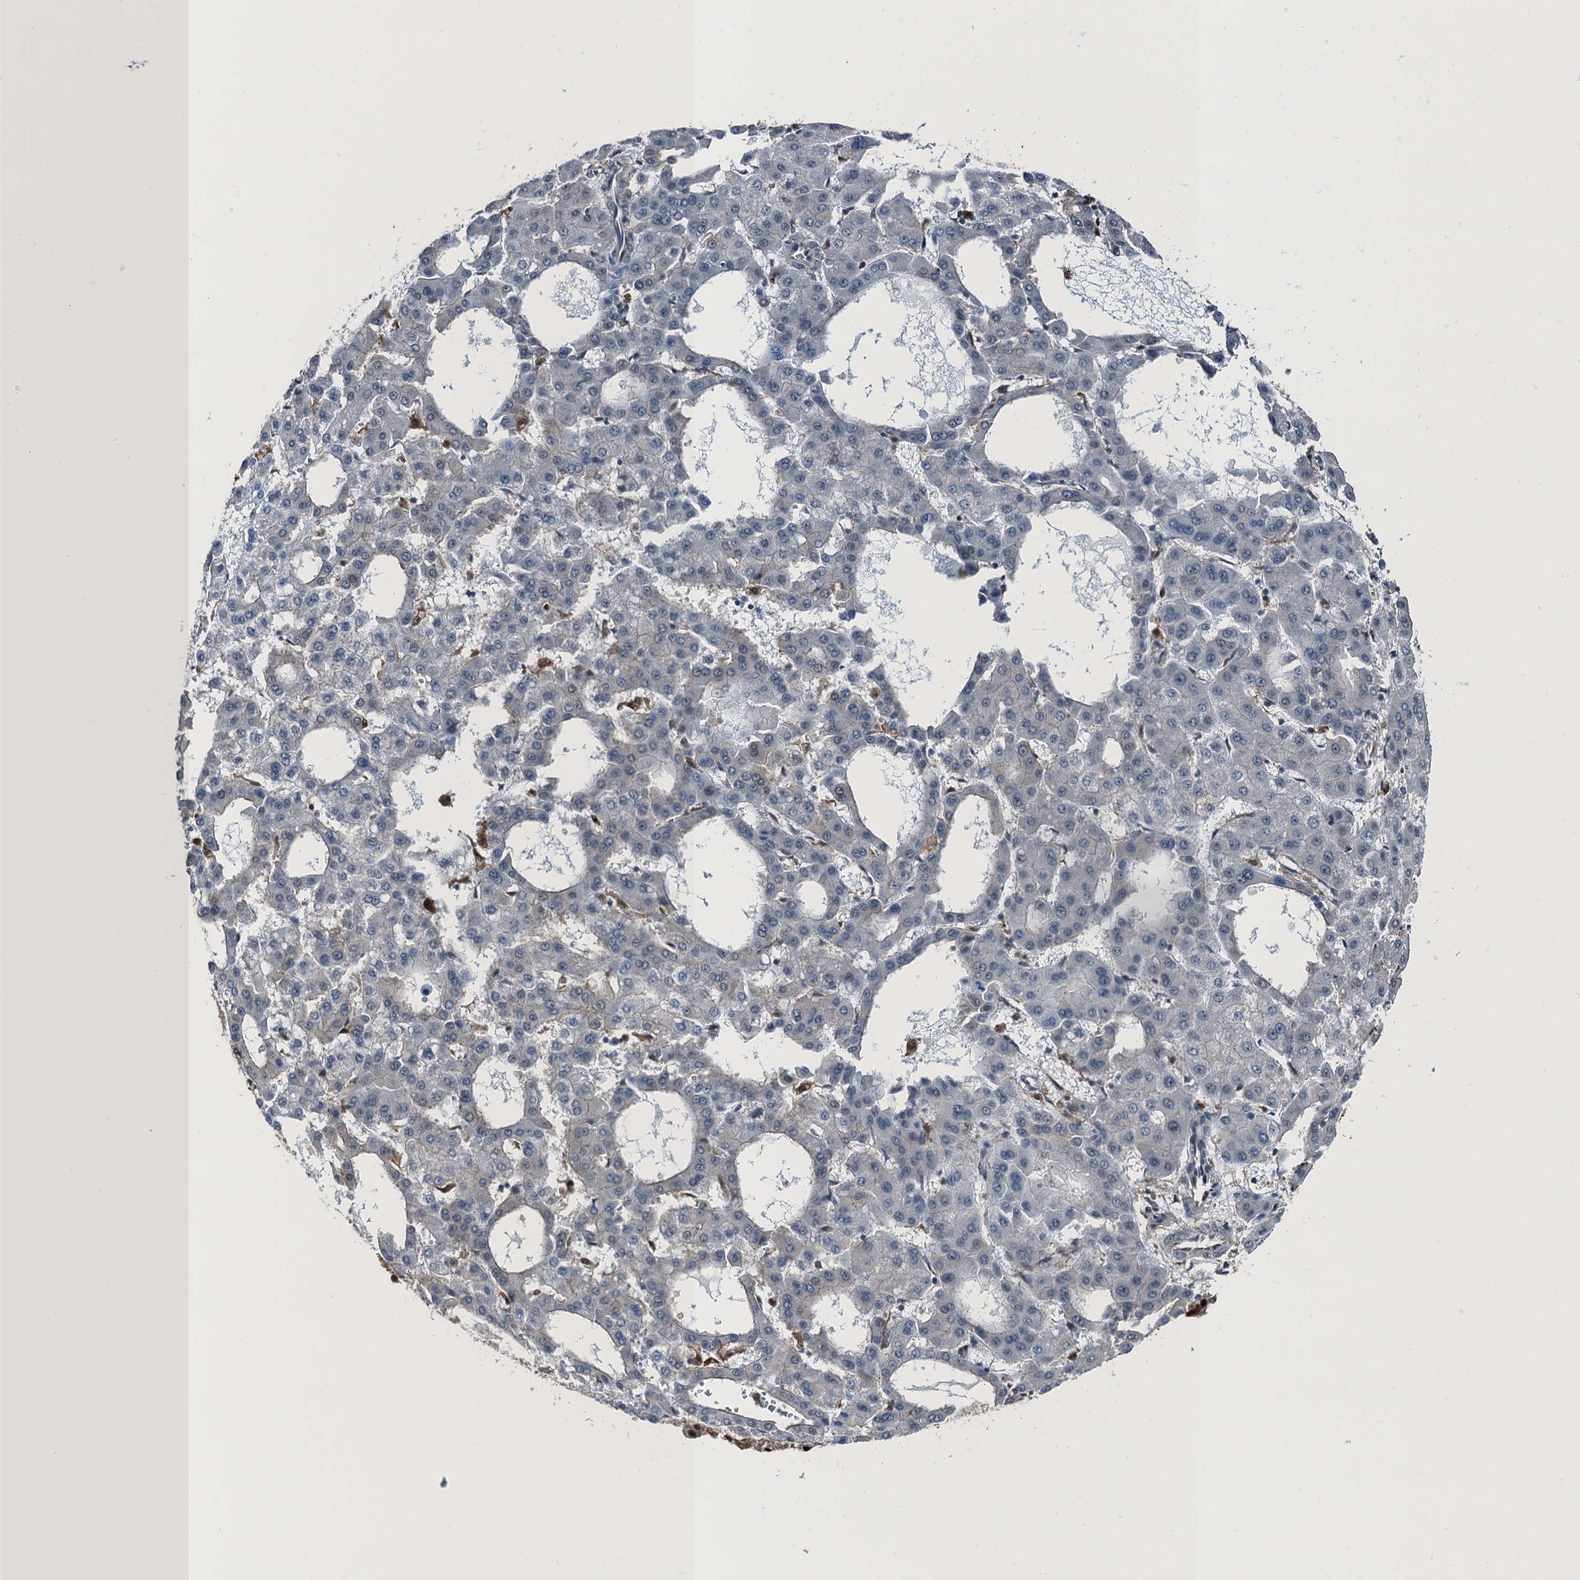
{"staining": {"intensity": "negative", "quantity": "none", "location": "none"}, "tissue": "liver cancer", "cell_type": "Tumor cells", "image_type": "cancer", "snomed": [{"axis": "morphology", "description": "Carcinoma, Hepatocellular, NOS"}, {"axis": "topography", "description": "Liver"}], "caption": "Tumor cells show no significant protein expression in liver cancer (hepatocellular carcinoma).", "gene": "RNH1", "patient": {"sex": "male", "age": 47}}